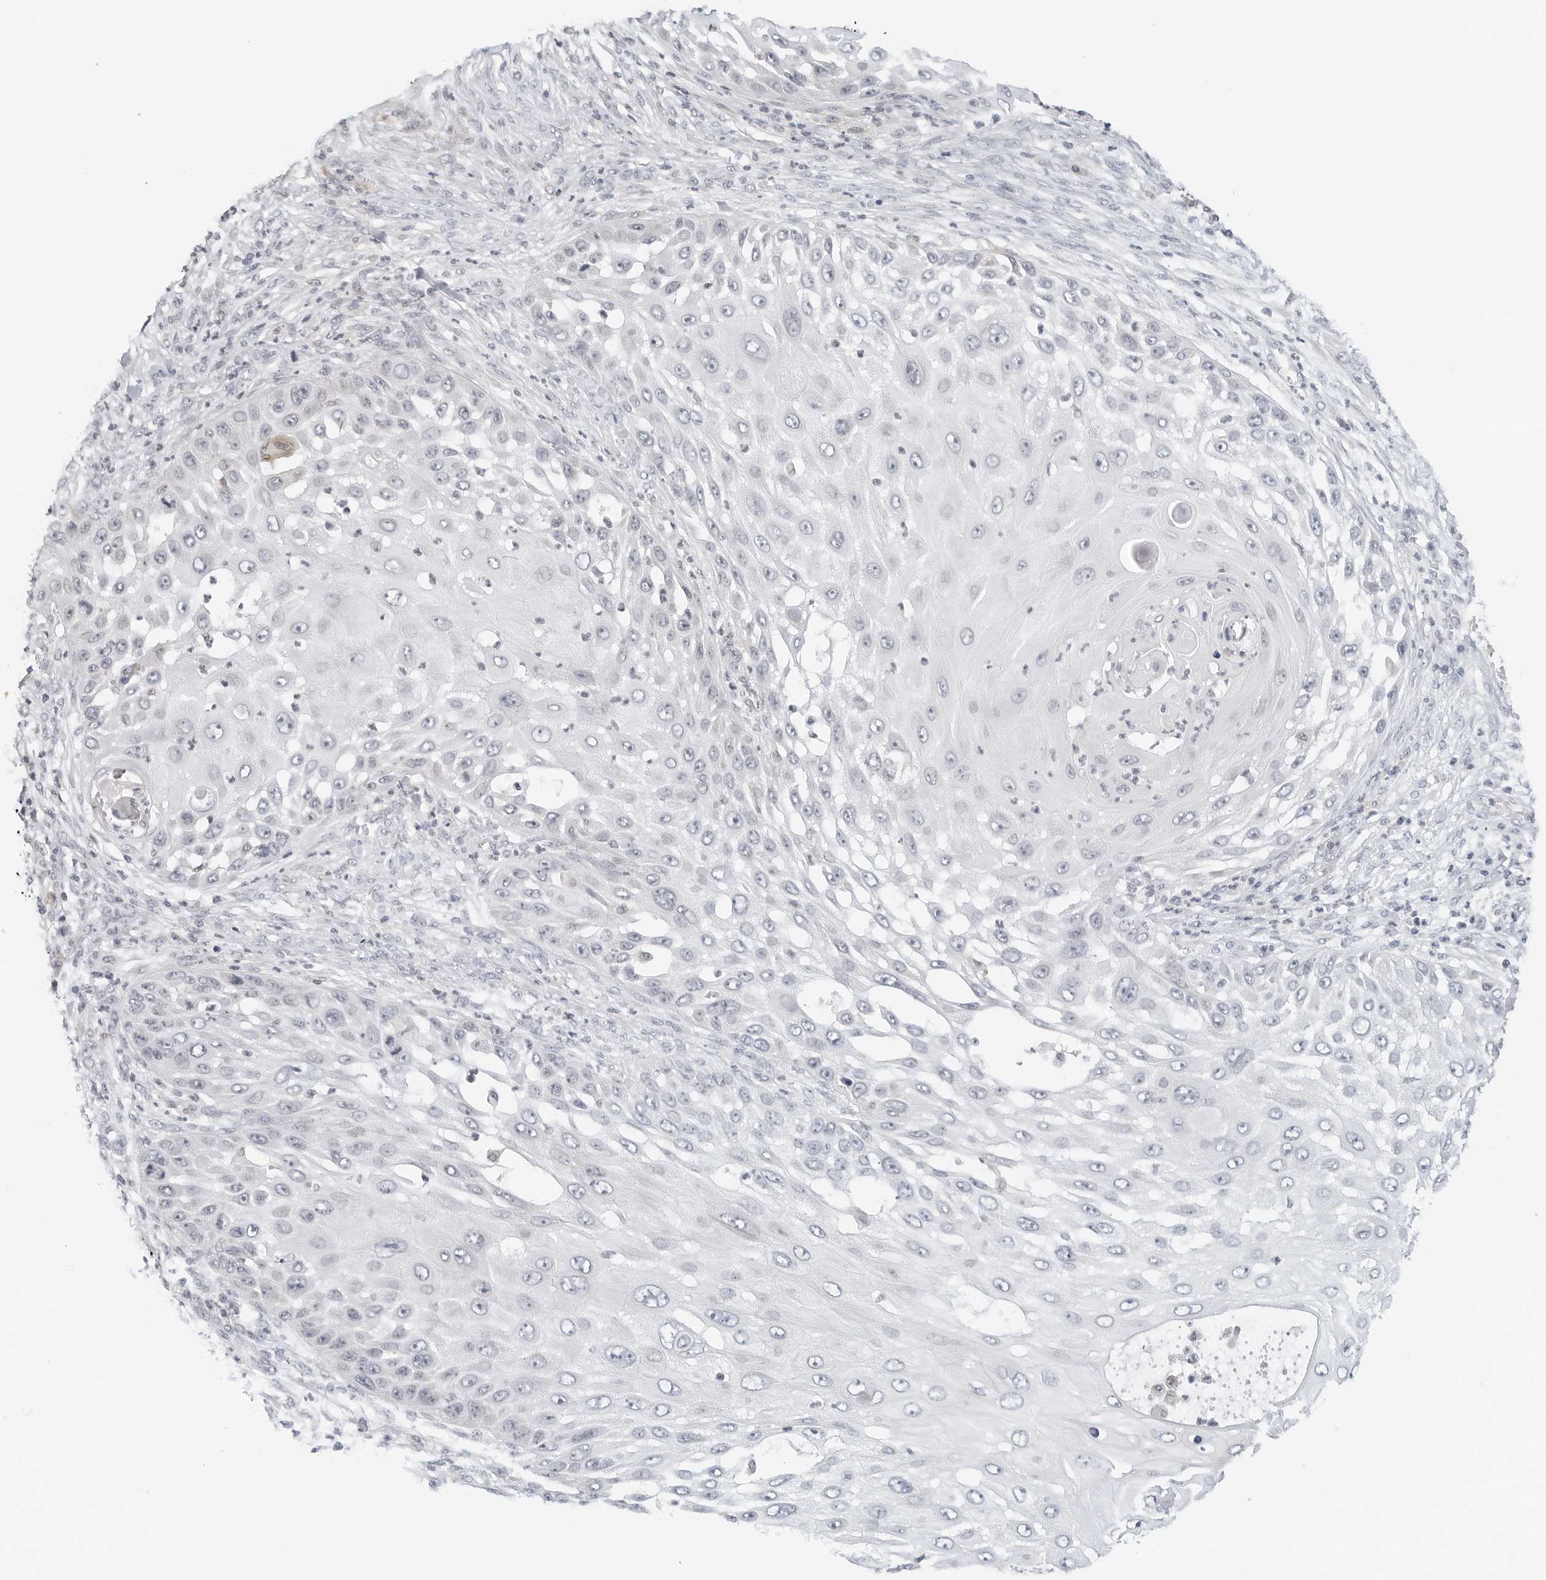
{"staining": {"intensity": "negative", "quantity": "none", "location": "none"}, "tissue": "skin cancer", "cell_type": "Tumor cells", "image_type": "cancer", "snomed": [{"axis": "morphology", "description": "Squamous cell carcinoma, NOS"}, {"axis": "topography", "description": "Skin"}], "caption": "DAB immunohistochemical staining of skin squamous cell carcinoma shows no significant staining in tumor cells.", "gene": "NEO1", "patient": {"sex": "female", "age": 44}}